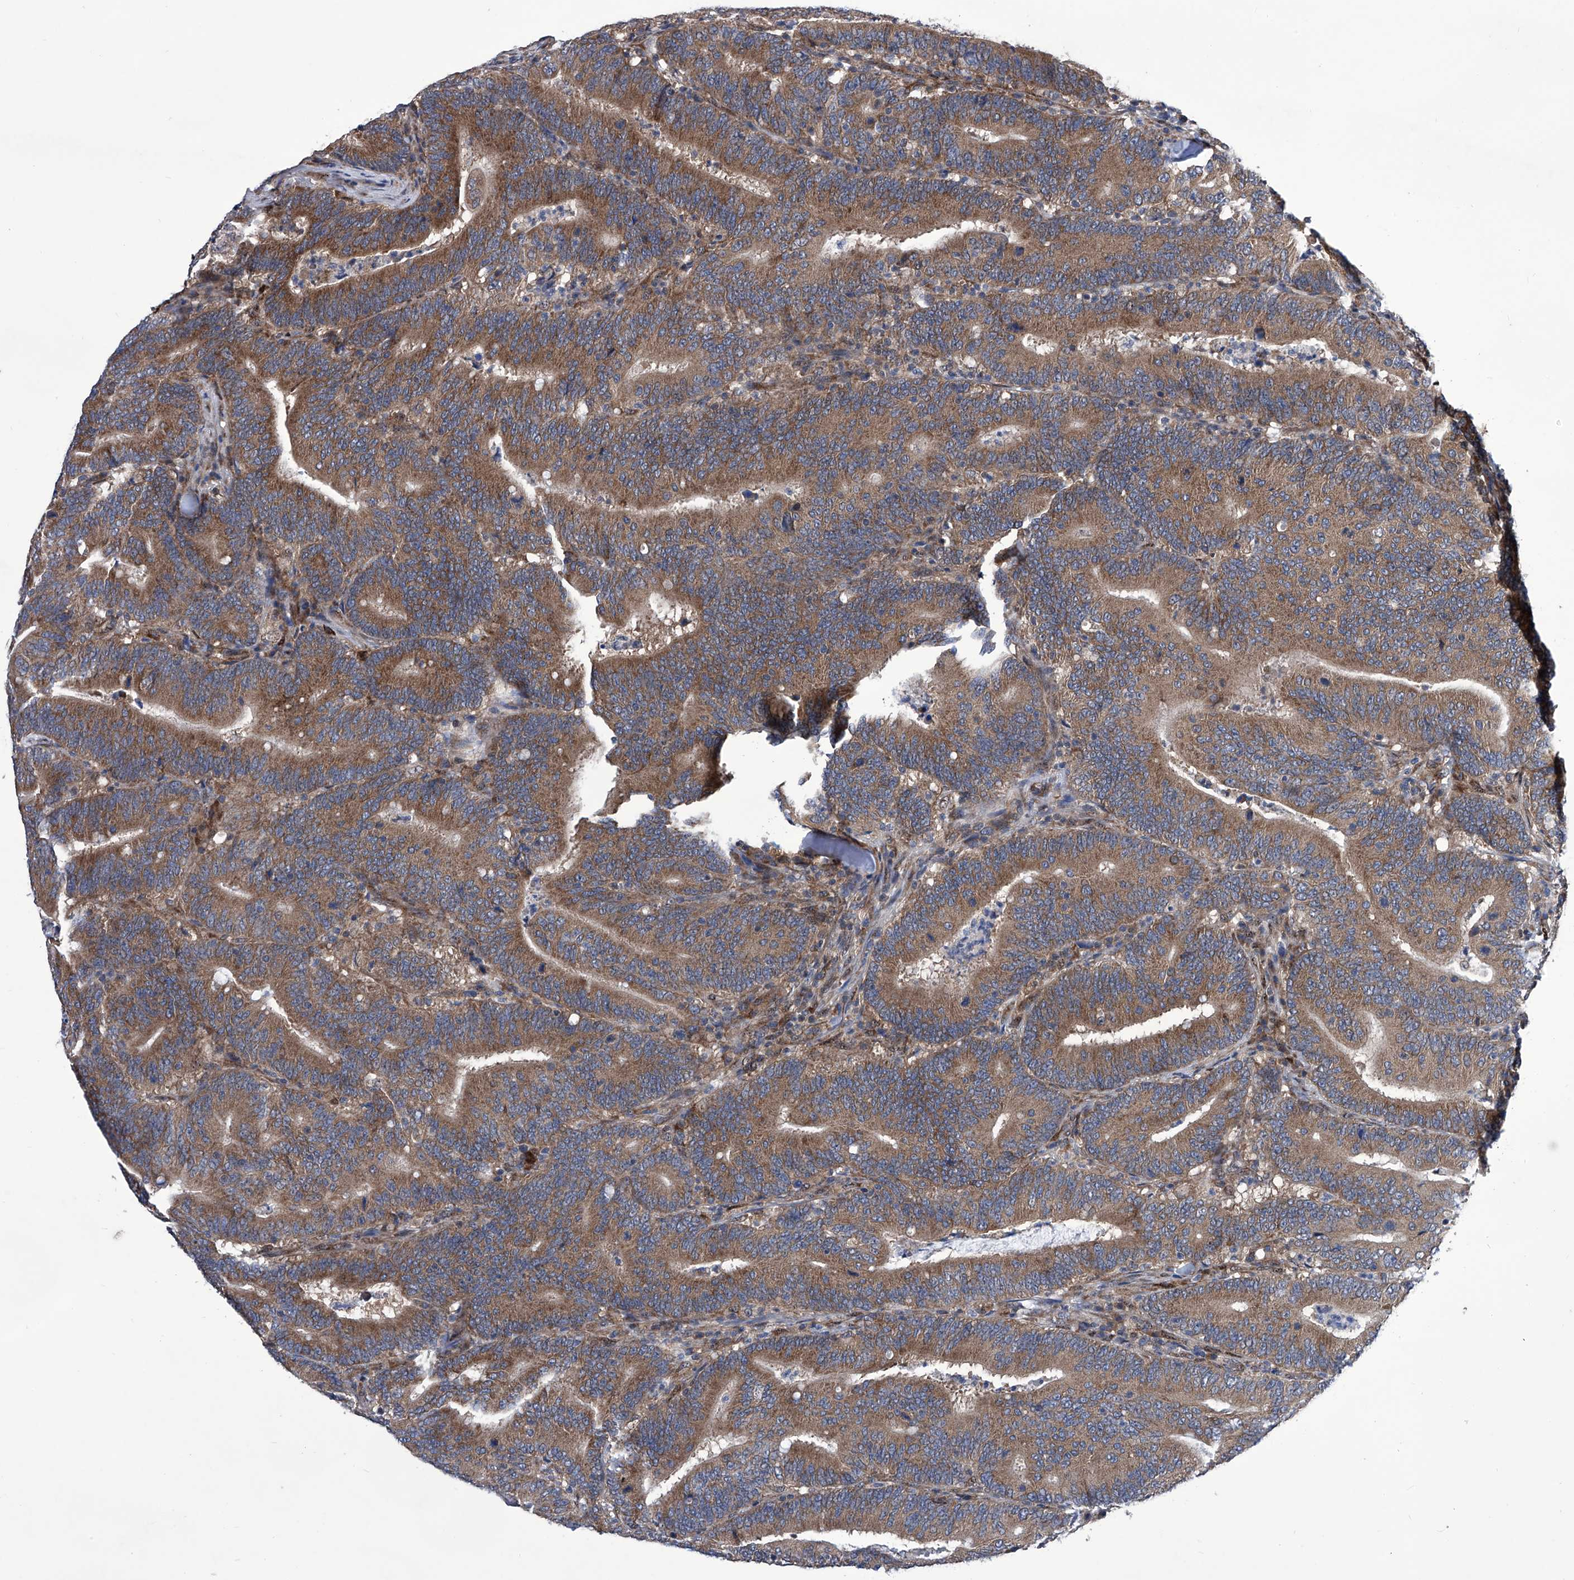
{"staining": {"intensity": "strong", "quantity": ">75%", "location": "cytoplasmic/membranous"}, "tissue": "colorectal cancer", "cell_type": "Tumor cells", "image_type": "cancer", "snomed": [{"axis": "morphology", "description": "Adenocarcinoma, NOS"}, {"axis": "topography", "description": "Colon"}], "caption": "A histopathology image showing strong cytoplasmic/membranous positivity in about >75% of tumor cells in colorectal cancer, as visualized by brown immunohistochemical staining.", "gene": "KTI12", "patient": {"sex": "female", "age": 66}}